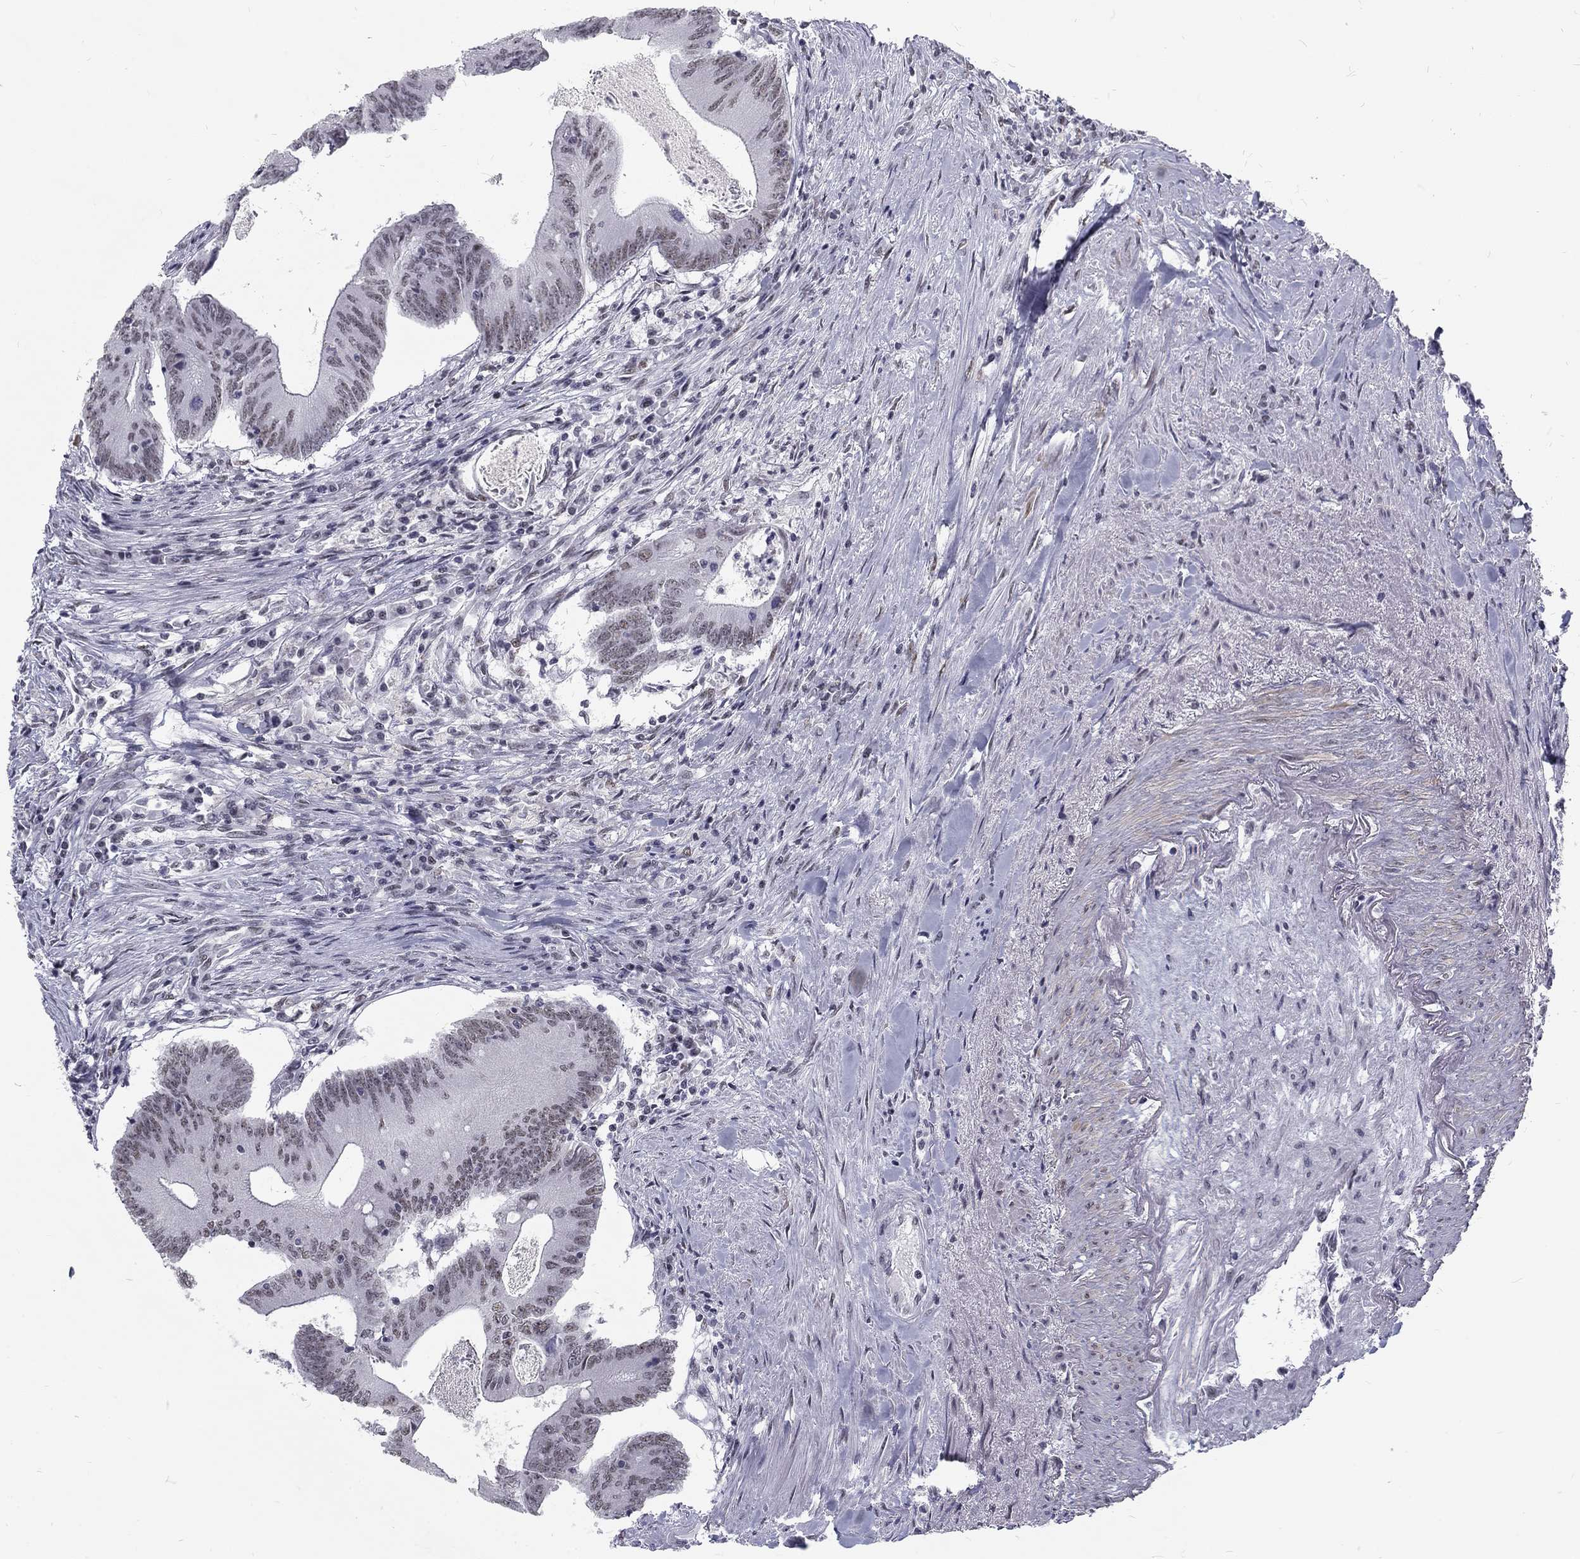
{"staining": {"intensity": "negative", "quantity": "none", "location": "none"}, "tissue": "colorectal cancer", "cell_type": "Tumor cells", "image_type": "cancer", "snomed": [{"axis": "morphology", "description": "Adenocarcinoma, NOS"}, {"axis": "topography", "description": "Colon"}], "caption": "The image demonstrates no staining of tumor cells in colorectal cancer (adenocarcinoma).", "gene": "SNORC", "patient": {"sex": "female", "age": 70}}